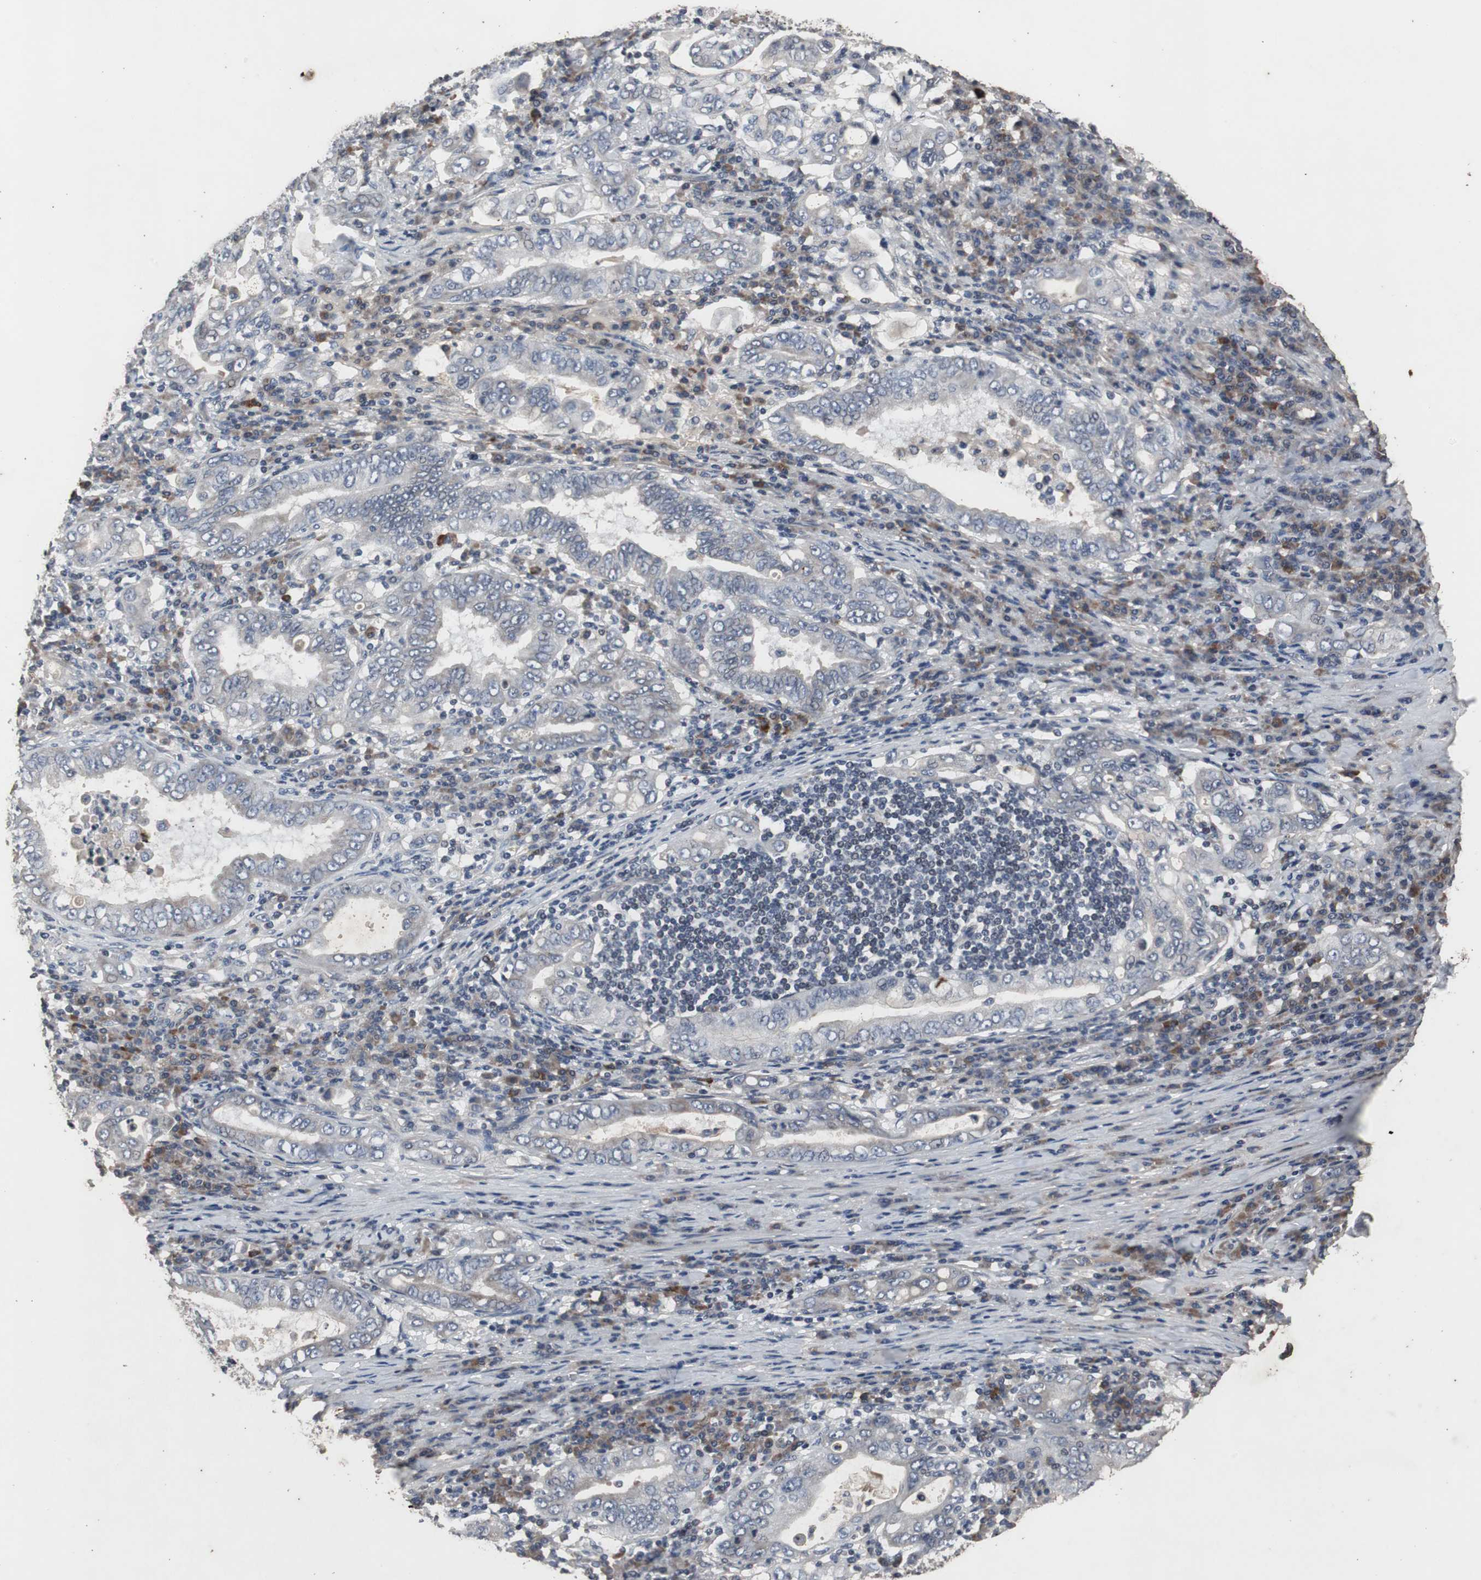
{"staining": {"intensity": "negative", "quantity": "none", "location": "none"}, "tissue": "stomach cancer", "cell_type": "Tumor cells", "image_type": "cancer", "snomed": [{"axis": "morphology", "description": "Normal tissue, NOS"}, {"axis": "morphology", "description": "Adenocarcinoma, NOS"}, {"axis": "topography", "description": "Esophagus"}, {"axis": "topography", "description": "Stomach, upper"}, {"axis": "topography", "description": "Peripheral nerve tissue"}], "caption": "This is an immunohistochemistry (IHC) photomicrograph of human stomach cancer. There is no expression in tumor cells.", "gene": "CRADD", "patient": {"sex": "male", "age": 62}}